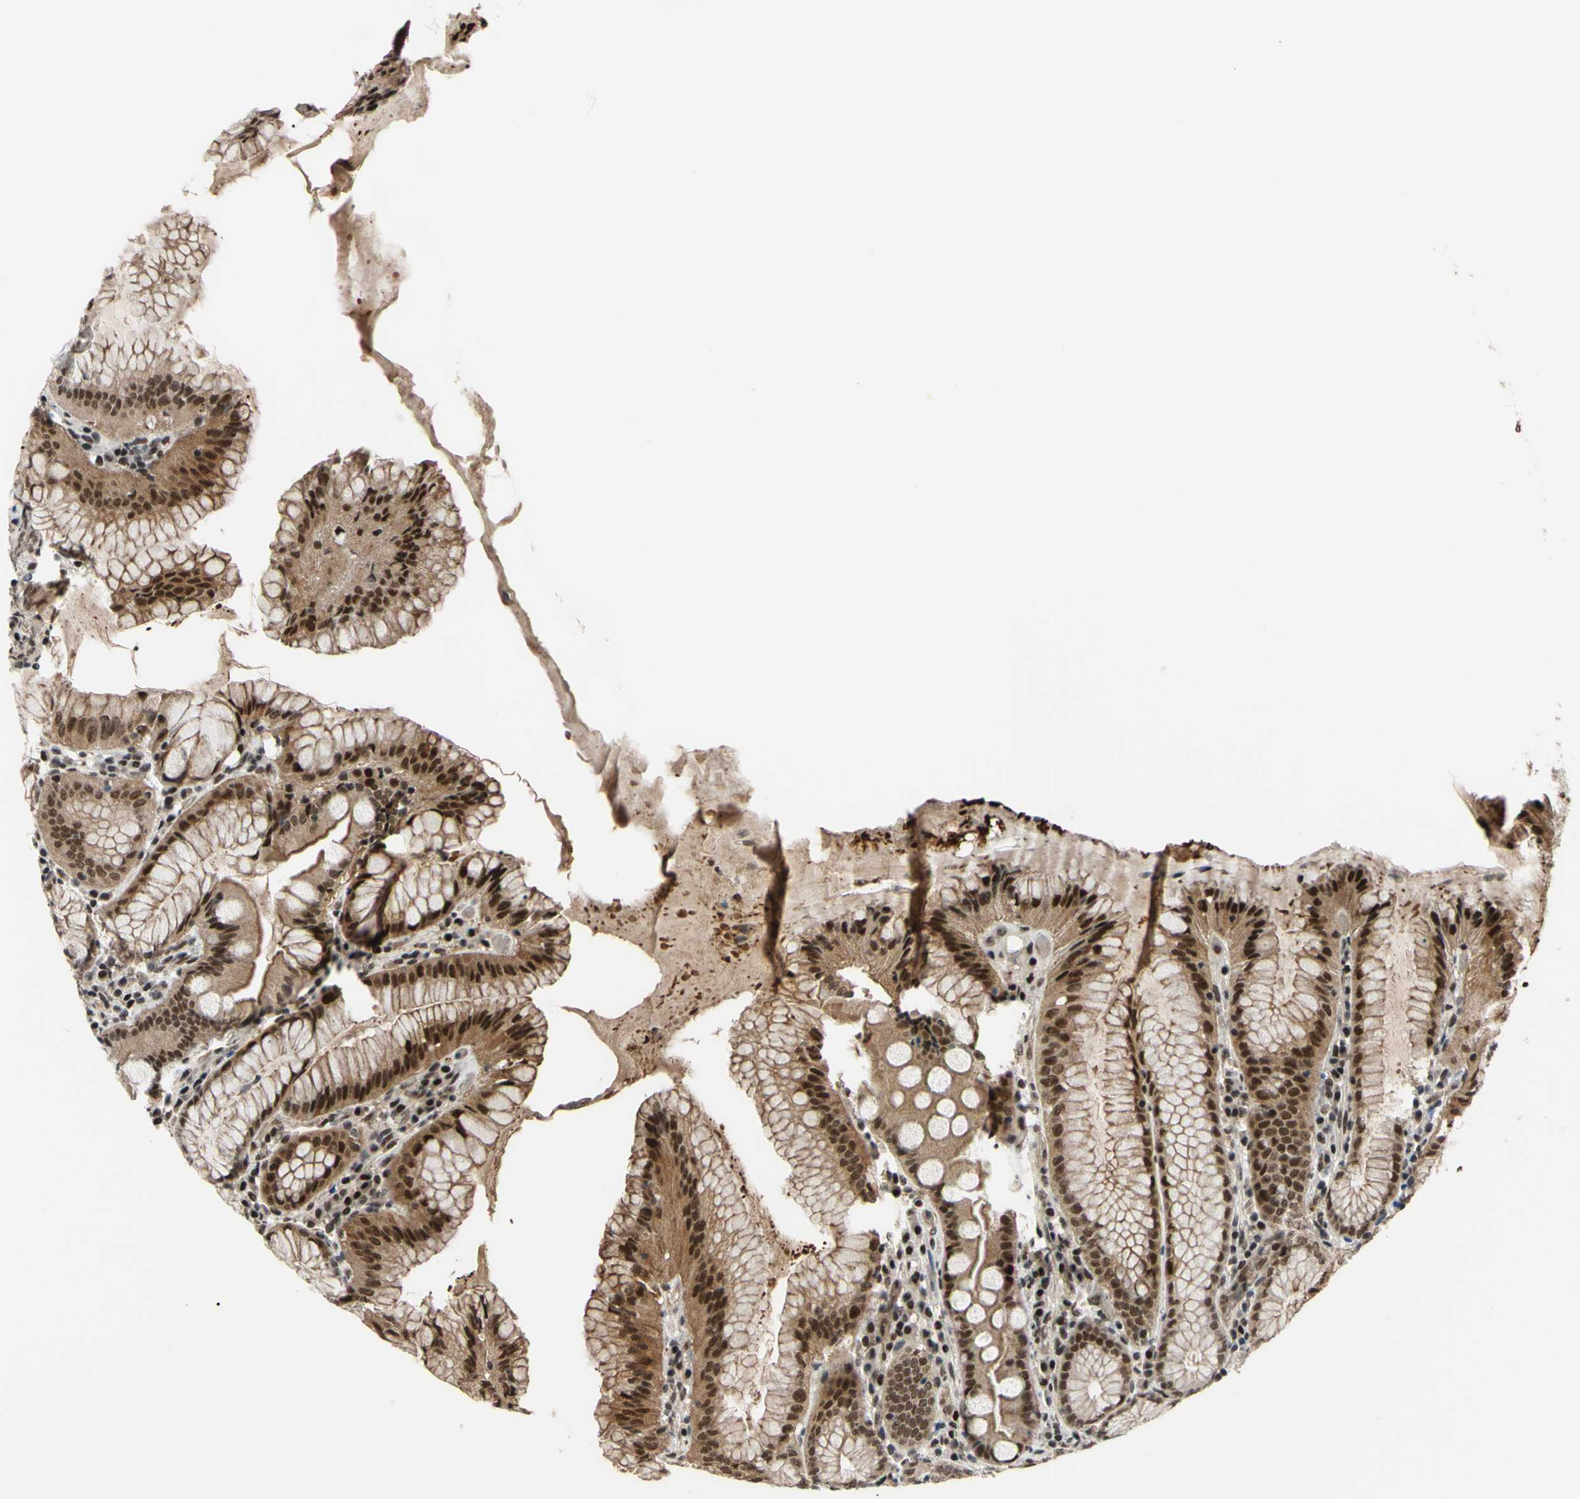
{"staining": {"intensity": "moderate", "quantity": ">75%", "location": "cytoplasmic/membranous,nuclear"}, "tissue": "stomach", "cell_type": "Glandular cells", "image_type": "normal", "snomed": [{"axis": "morphology", "description": "Normal tissue, NOS"}, {"axis": "topography", "description": "Stomach, lower"}], "caption": "A micrograph of human stomach stained for a protein demonstrates moderate cytoplasmic/membranous,nuclear brown staining in glandular cells. (DAB IHC with brightfield microscopy, high magnification).", "gene": "THAP12", "patient": {"sex": "female", "age": 76}}